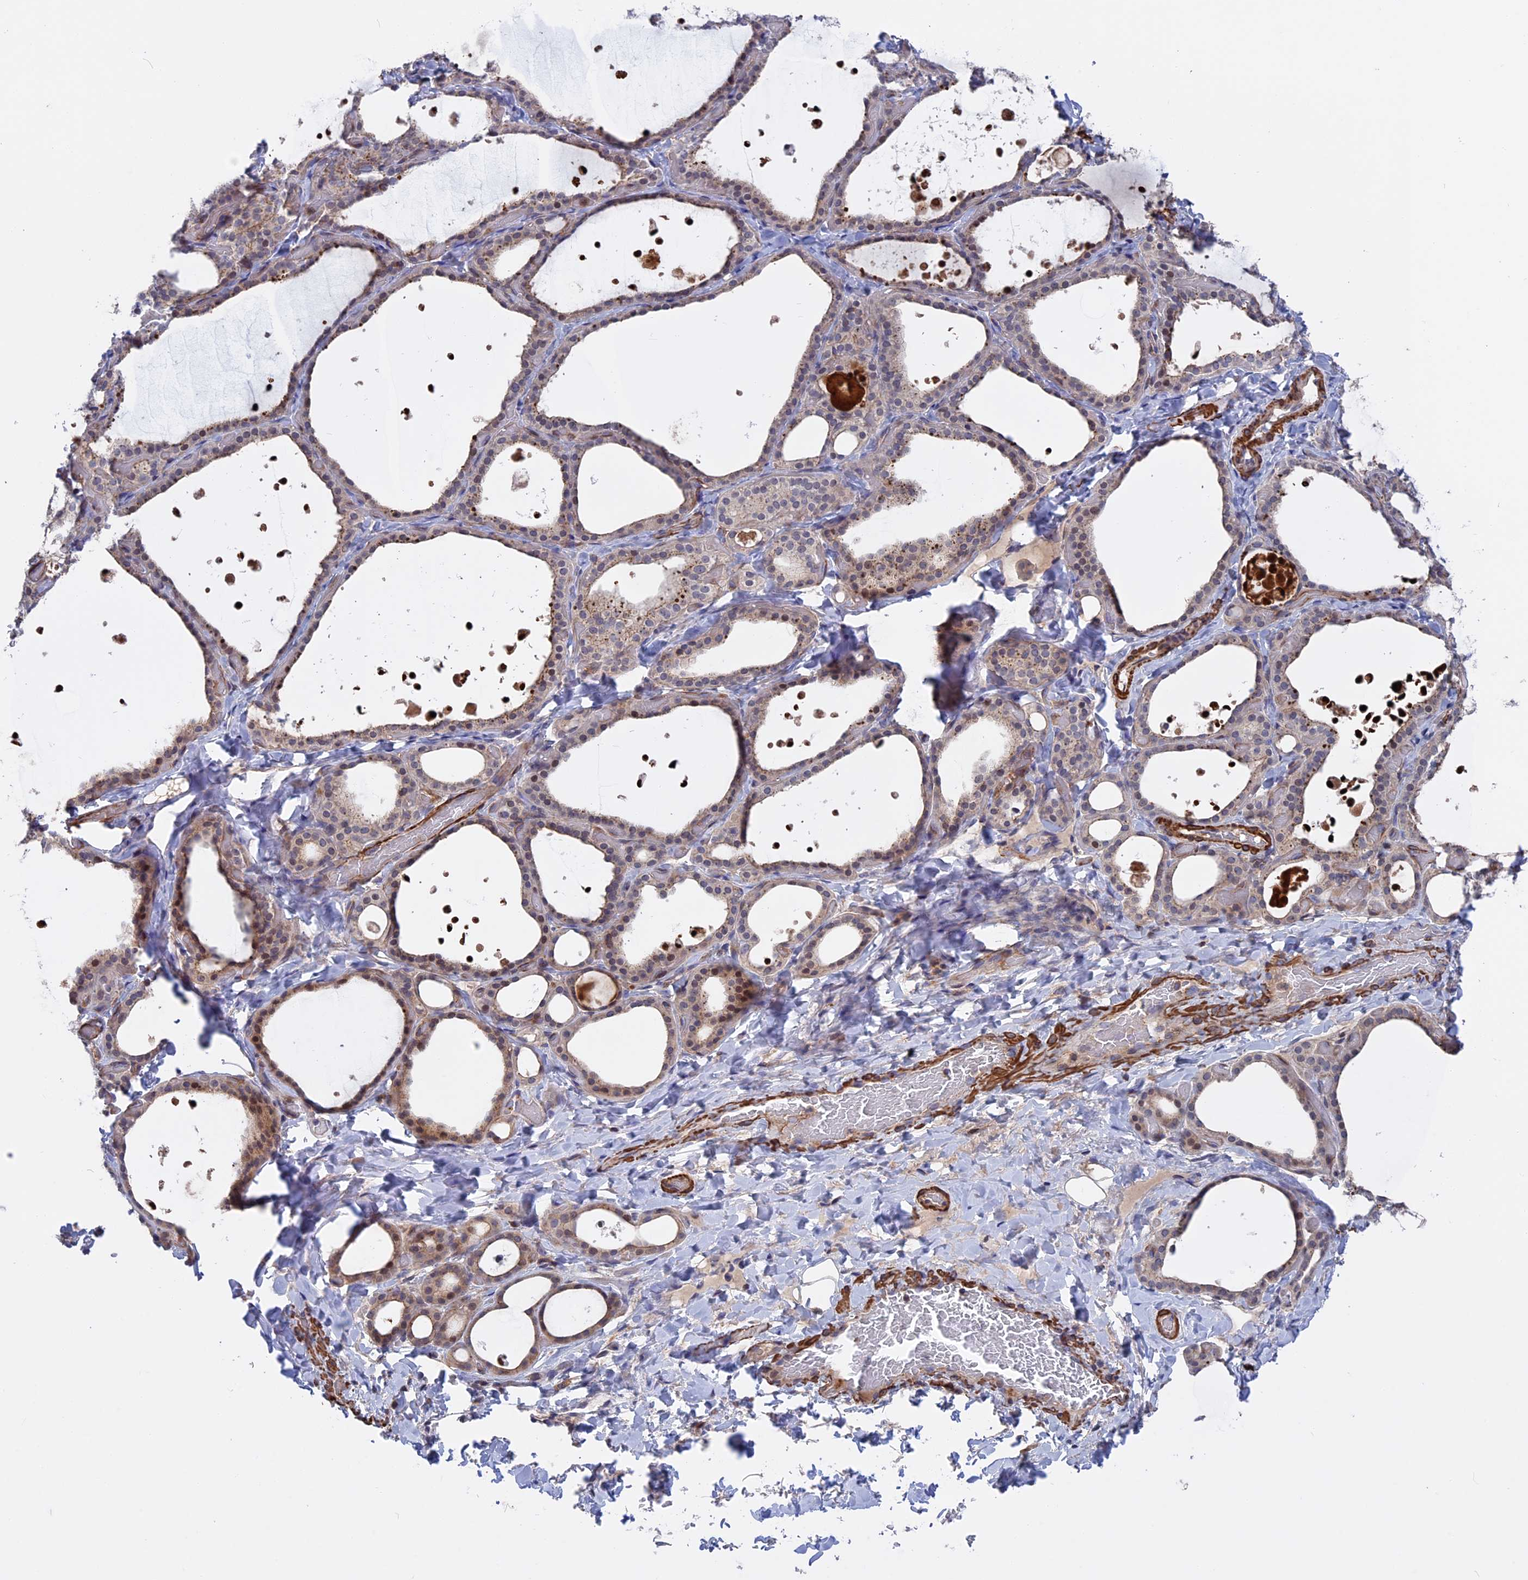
{"staining": {"intensity": "moderate", "quantity": "25%-75%", "location": "cytoplasmic/membranous,nuclear"}, "tissue": "thyroid gland", "cell_type": "Glandular cells", "image_type": "normal", "snomed": [{"axis": "morphology", "description": "Normal tissue, NOS"}, {"axis": "topography", "description": "Thyroid gland"}], "caption": "Brown immunohistochemical staining in benign human thyroid gland exhibits moderate cytoplasmic/membranous,nuclear staining in approximately 25%-75% of glandular cells. The staining was performed using DAB (3,3'-diaminobenzidine) to visualize the protein expression in brown, while the nuclei were stained in blue with hematoxylin (Magnification: 20x).", "gene": "LYPD5", "patient": {"sex": "female", "age": 44}}